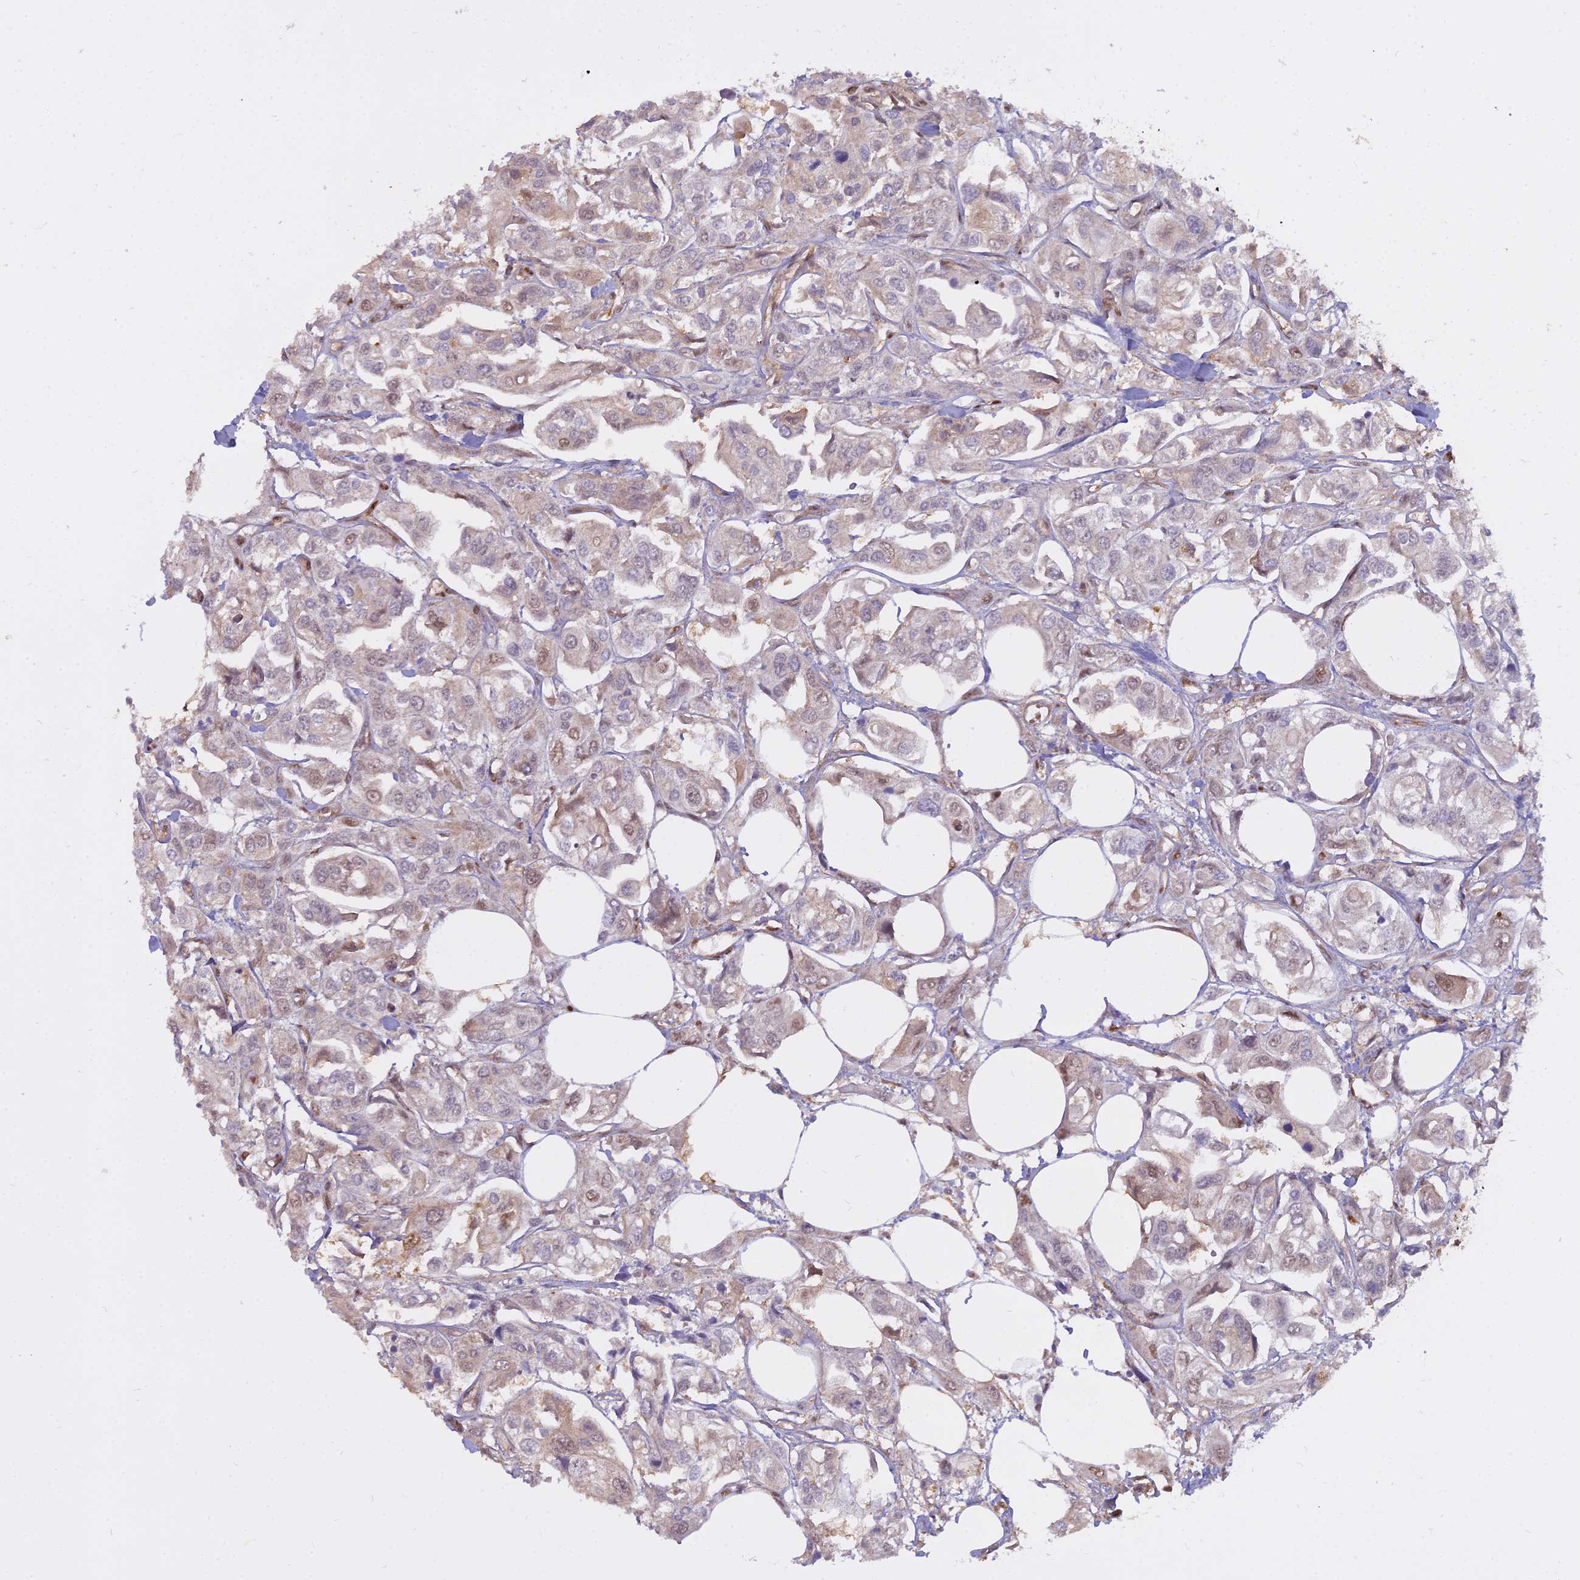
{"staining": {"intensity": "weak", "quantity": "<25%", "location": "nuclear"}, "tissue": "urothelial cancer", "cell_type": "Tumor cells", "image_type": "cancer", "snomed": [{"axis": "morphology", "description": "Urothelial carcinoma, High grade"}, {"axis": "topography", "description": "Urinary bladder"}], "caption": "This is an immunohistochemistry (IHC) histopathology image of urothelial carcinoma (high-grade). There is no expression in tumor cells.", "gene": "NPEPL1", "patient": {"sex": "male", "age": 67}}